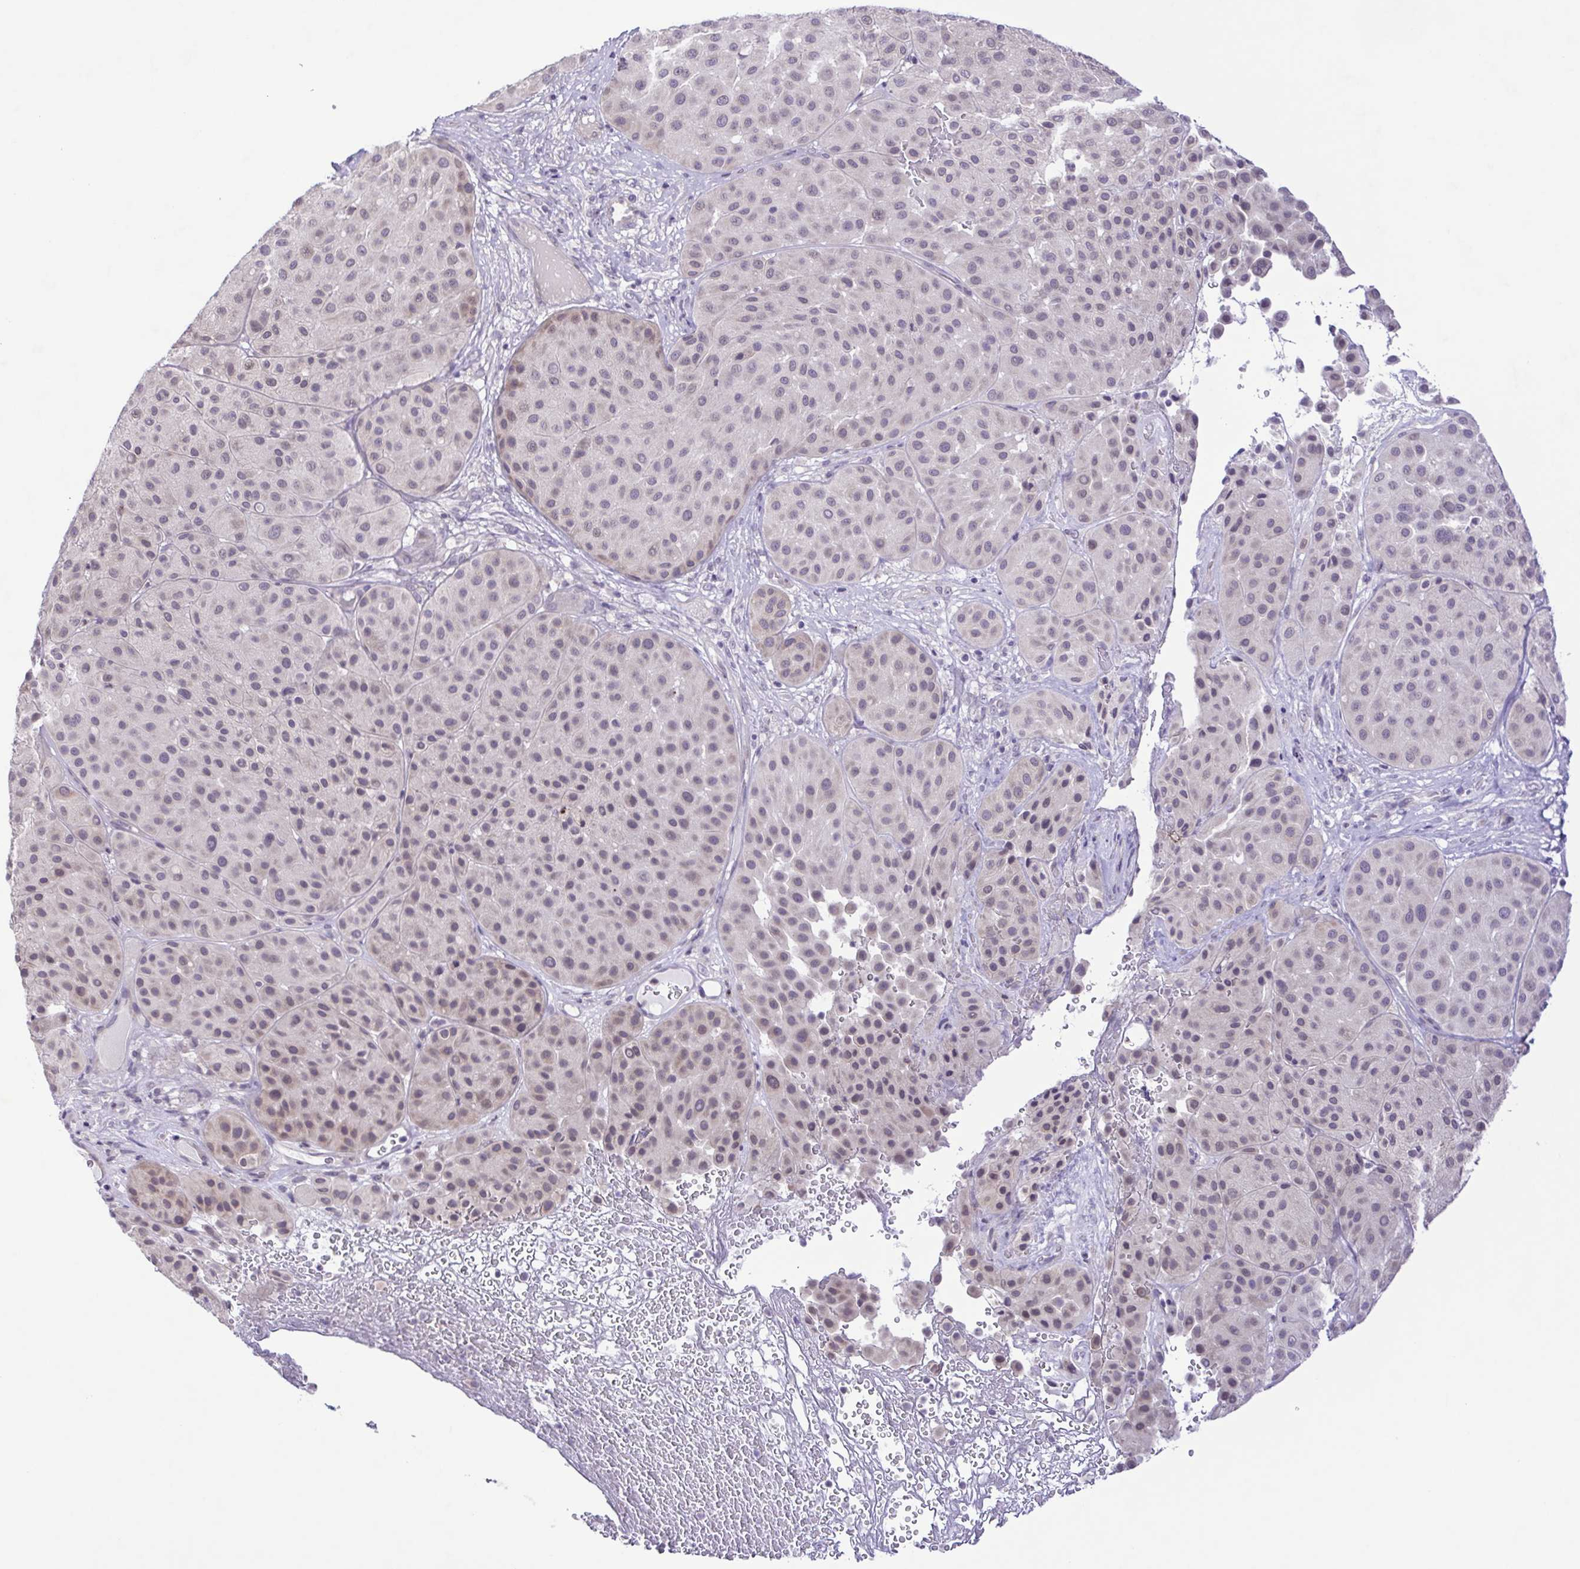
{"staining": {"intensity": "weak", "quantity": "25%-75%", "location": "nuclear"}, "tissue": "melanoma", "cell_type": "Tumor cells", "image_type": "cancer", "snomed": [{"axis": "morphology", "description": "Malignant melanoma, Metastatic site"}, {"axis": "topography", "description": "Smooth muscle"}], "caption": "Weak nuclear expression for a protein is appreciated in approximately 25%-75% of tumor cells of melanoma using immunohistochemistry.", "gene": "IL1RN", "patient": {"sex": "male", "age": 41}}